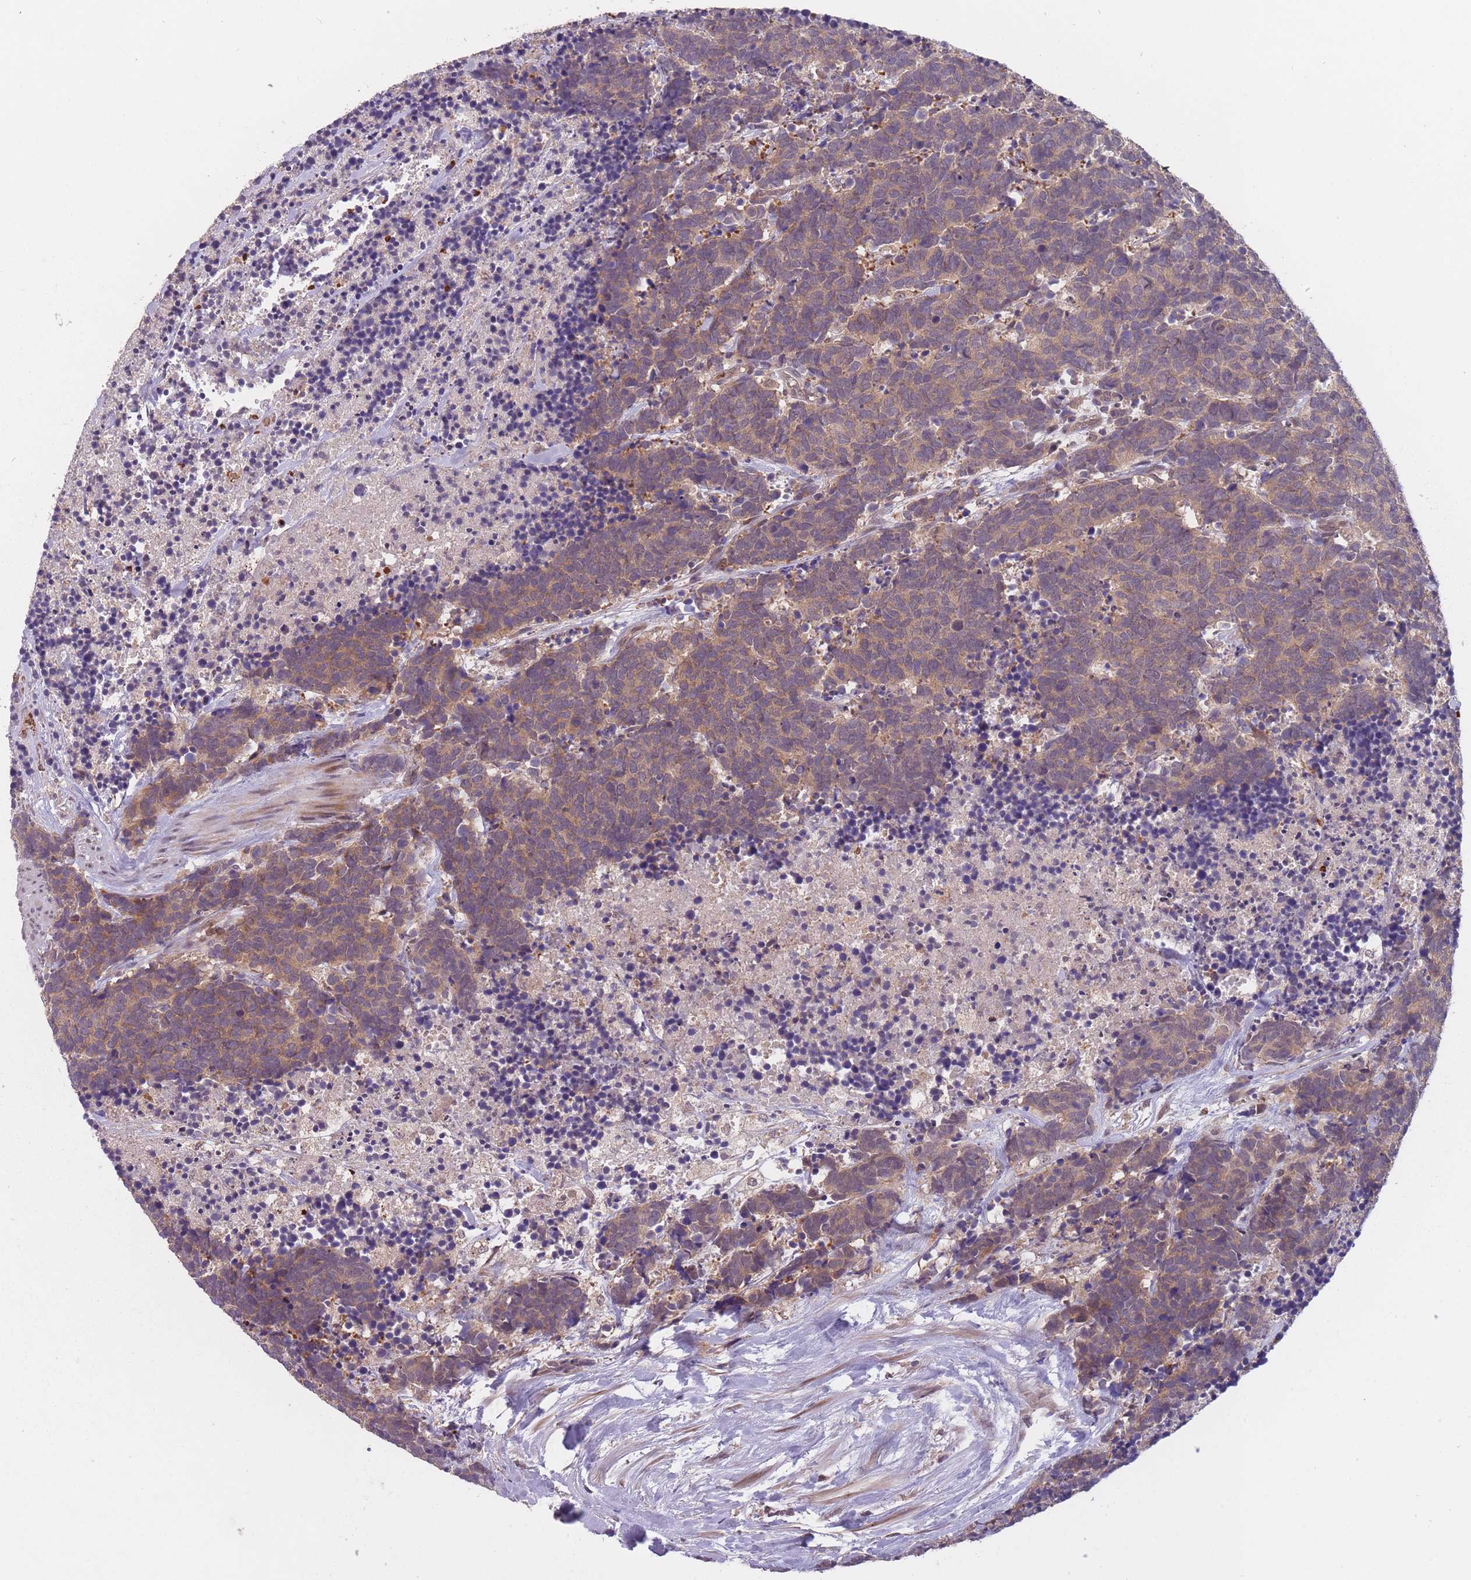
{"staining": {"intensity": "weak", "quantity": "25%-75%", "location": "cytoplasmic/membranous"}, "tissue": "carcinoid", "cell_type": "Tumor cells", "image_type": "cancer", "snomed": [{"axis": "morphology", "description": "Carcinoma, NOS"}, {"axis": "morphology", "description": "Carcinoid, malignant, NOS"}, {"axis": "topography", "description": "Prostate"}], "caption": "IHC (DAB (3,3'-diaminobenzidine)) staining of malignant carcinoid displays weak cytoplasmic/membranous protein positivity in about 25%-75% of tumor cells.", "gene": "SECTM1", "patient": {"sex": "male", "age": 57}}